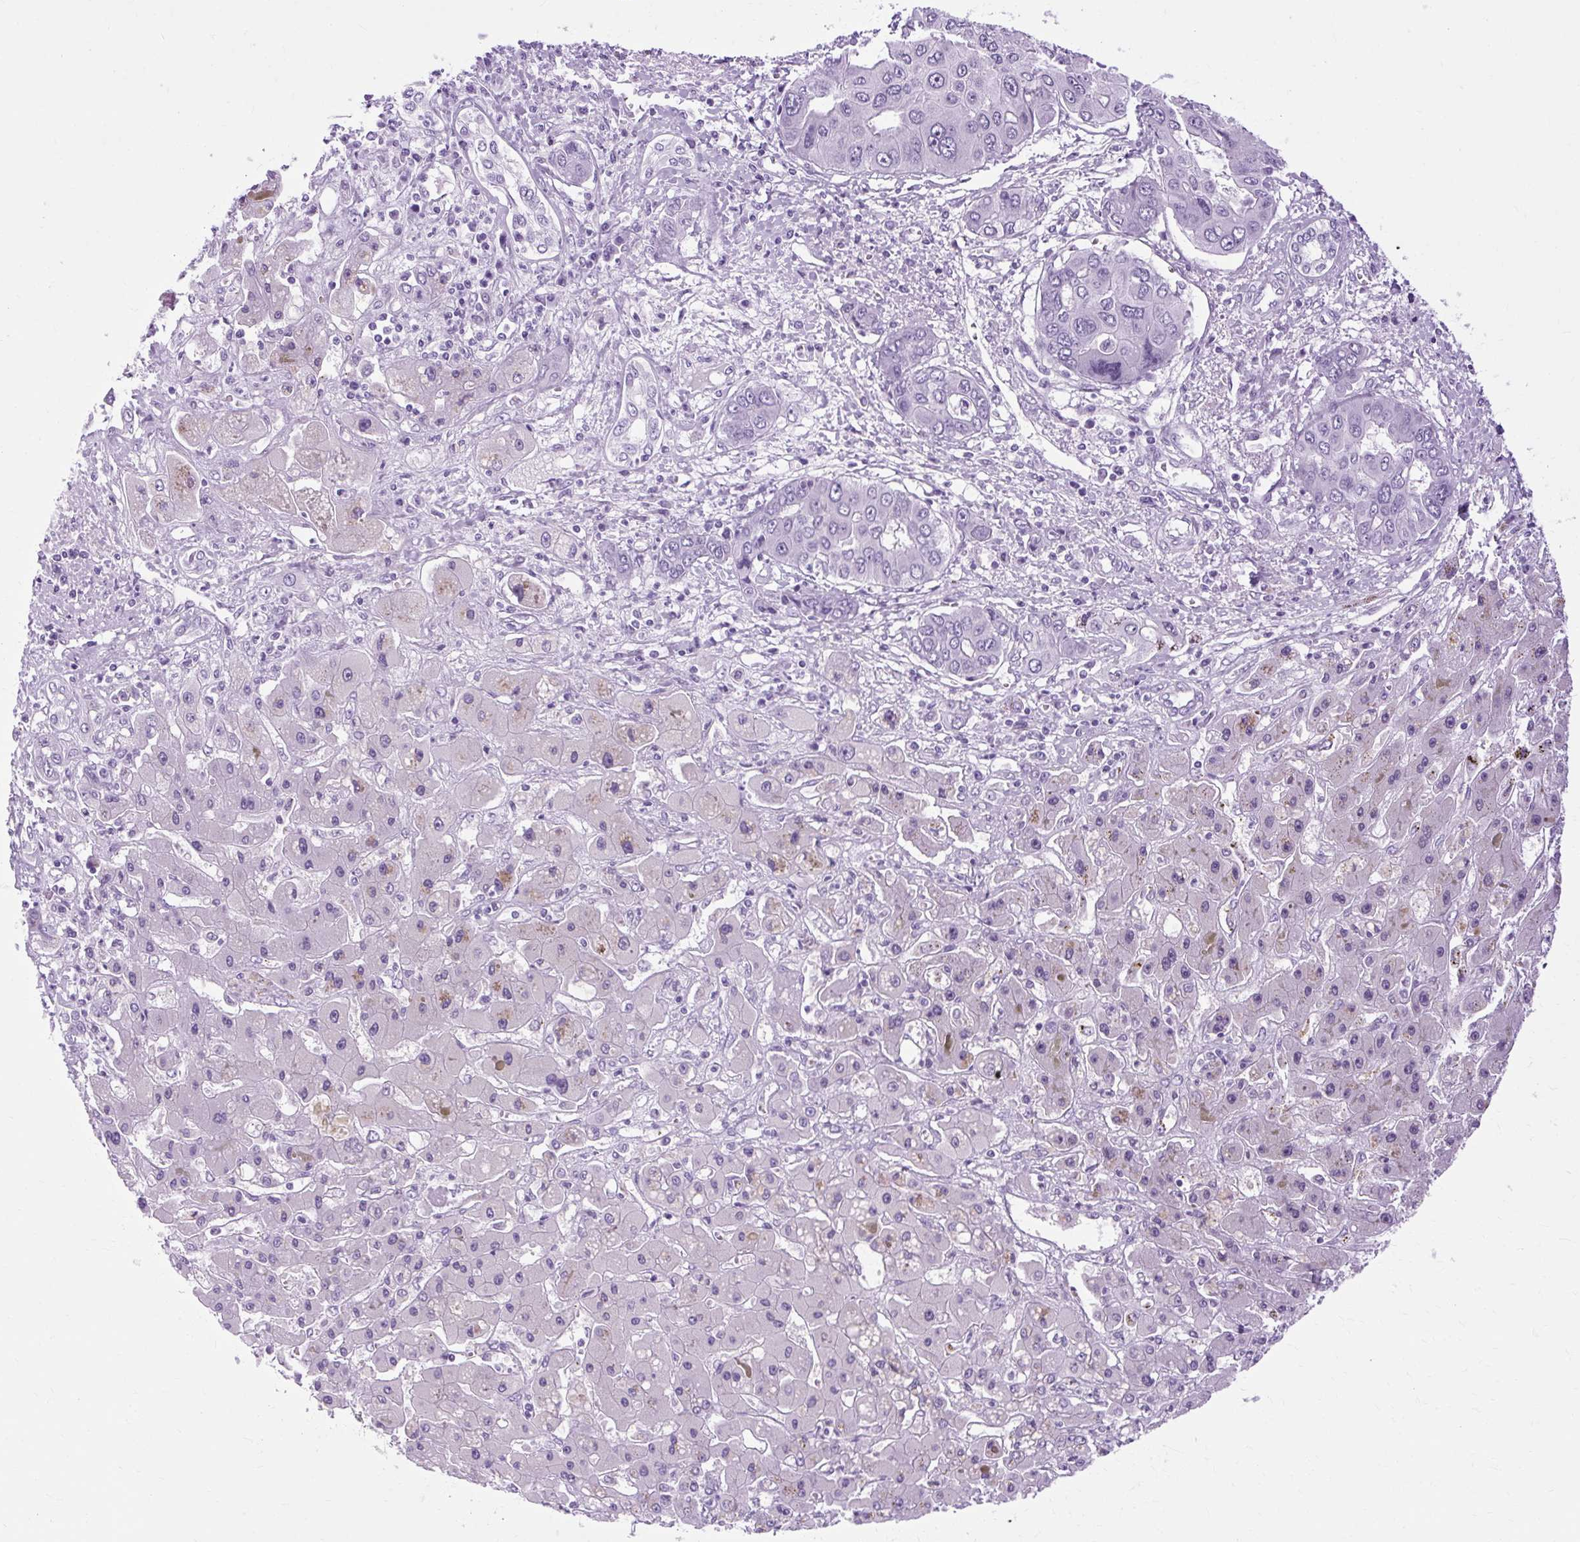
{"staining": {"intensity": "negative", "quantity": "none", "location": "none"}, "tissue": "liver cancer", "cell_type": "Tumor cells", "image_type": "cancer", "snomed": [{"axis": "morphology", "description": "Cholangiocarcinoma"}, {"axis": "topography", "description": "Liver"}], "caption": "DAB (3,3'-diaminobenzidine) immunohistochemical staining of liver cancer (cholangiocarcinoma) displays no significant positivity in tumor cells. (DAB (3,3'-diaminobenzidine) immunohistochemistry (IHC) with hematoxylin counter stain).", "gene": "B3GNT4", "patient": {"sex": "male", "age": 67}}